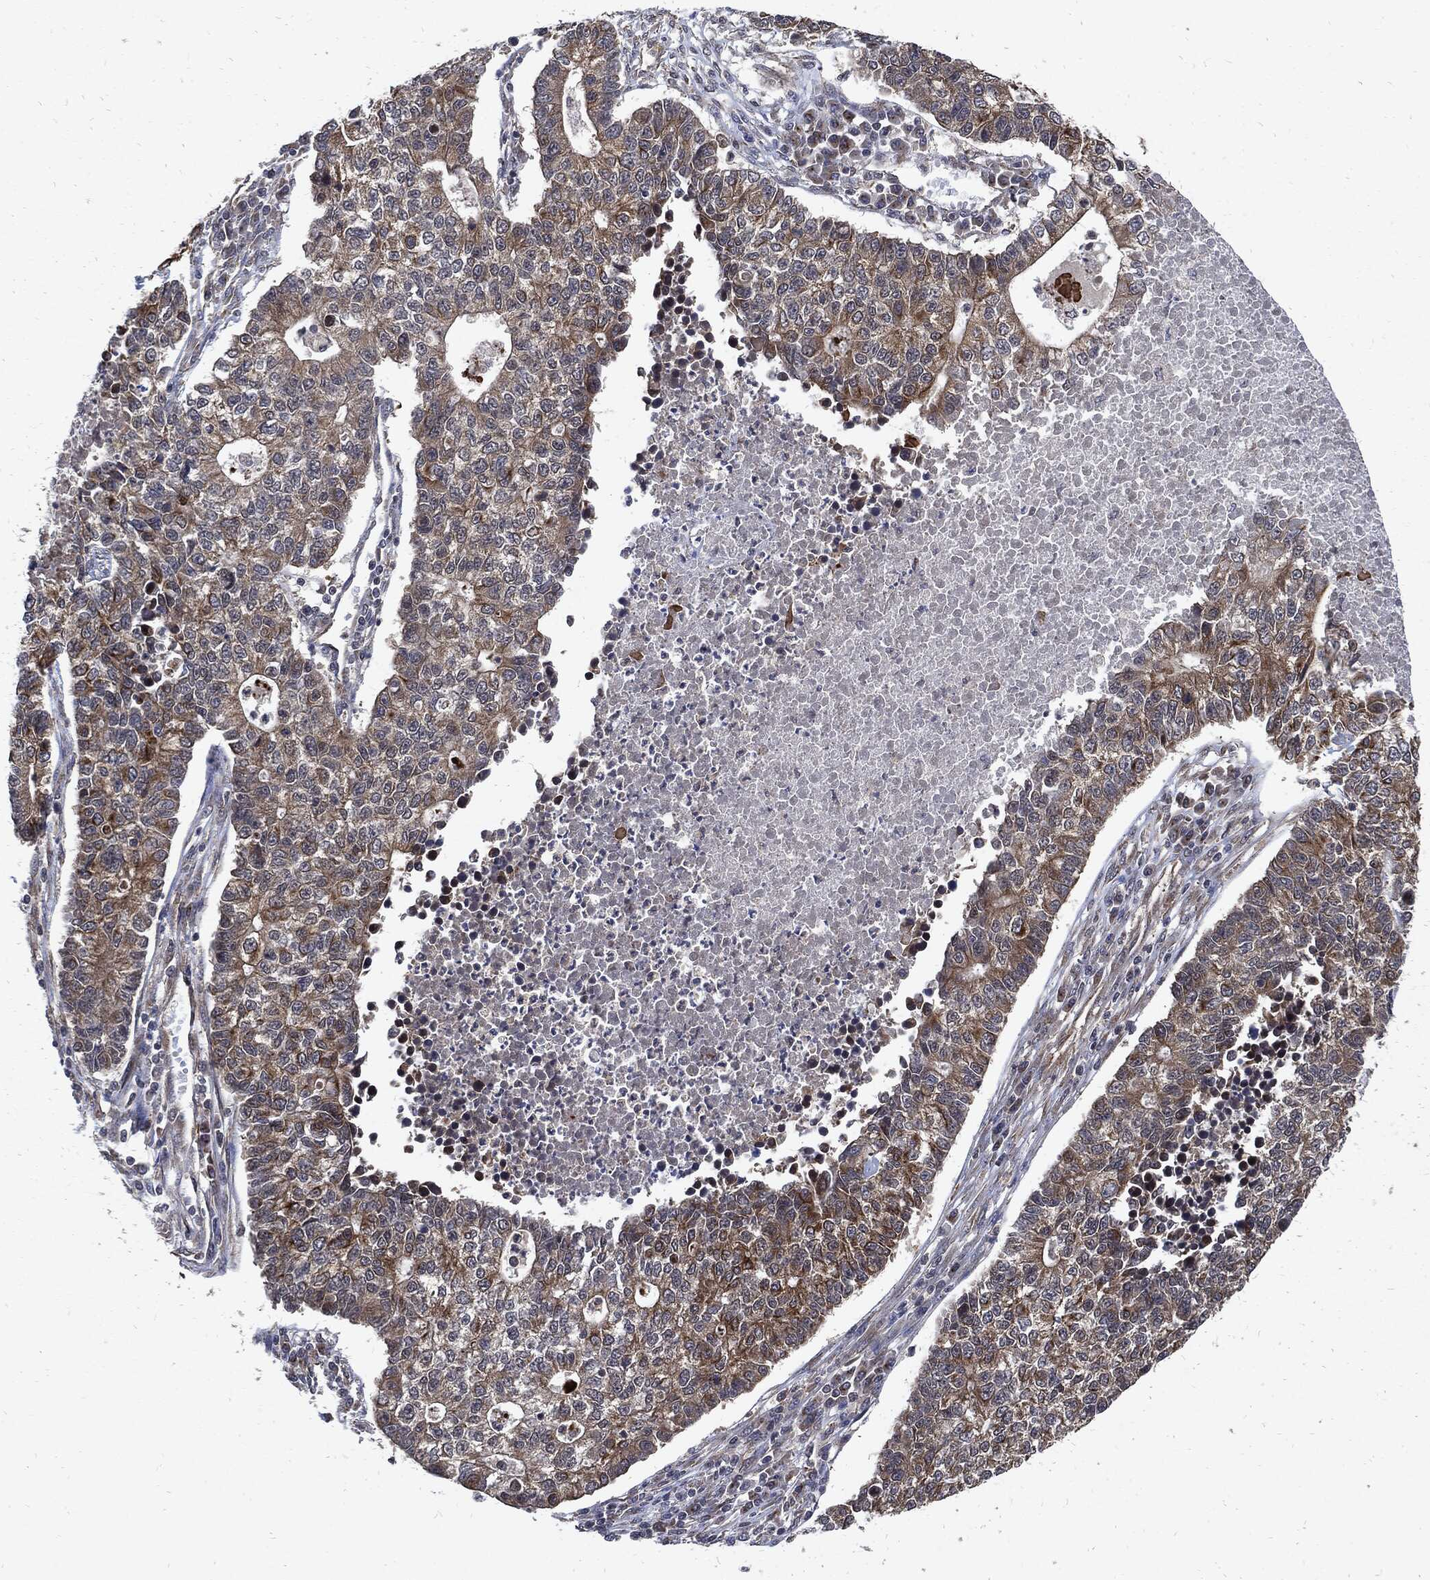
{"staining": {"intensity": "moderate", "quantity": "25%-75%", "location": "cytoplasmic/membranous"}, "tissue": "lung cancer", "cell_type": "Tumor cells", "image_type": "cancer", "snomed": [{"axis": "morphology", "description": "Adenocarcinoma, NOS"}, {"axis": "topography", "description": "Lung"}], "caption": "Tumor cells exhibit medium levels of moderate cytoplasmic/membranous positivity in about 25%-75% of cells in human lung cancer (adenocarcinoma).", "gene": "DCTN1", "patient": {"sex": "male", "age": 57}}